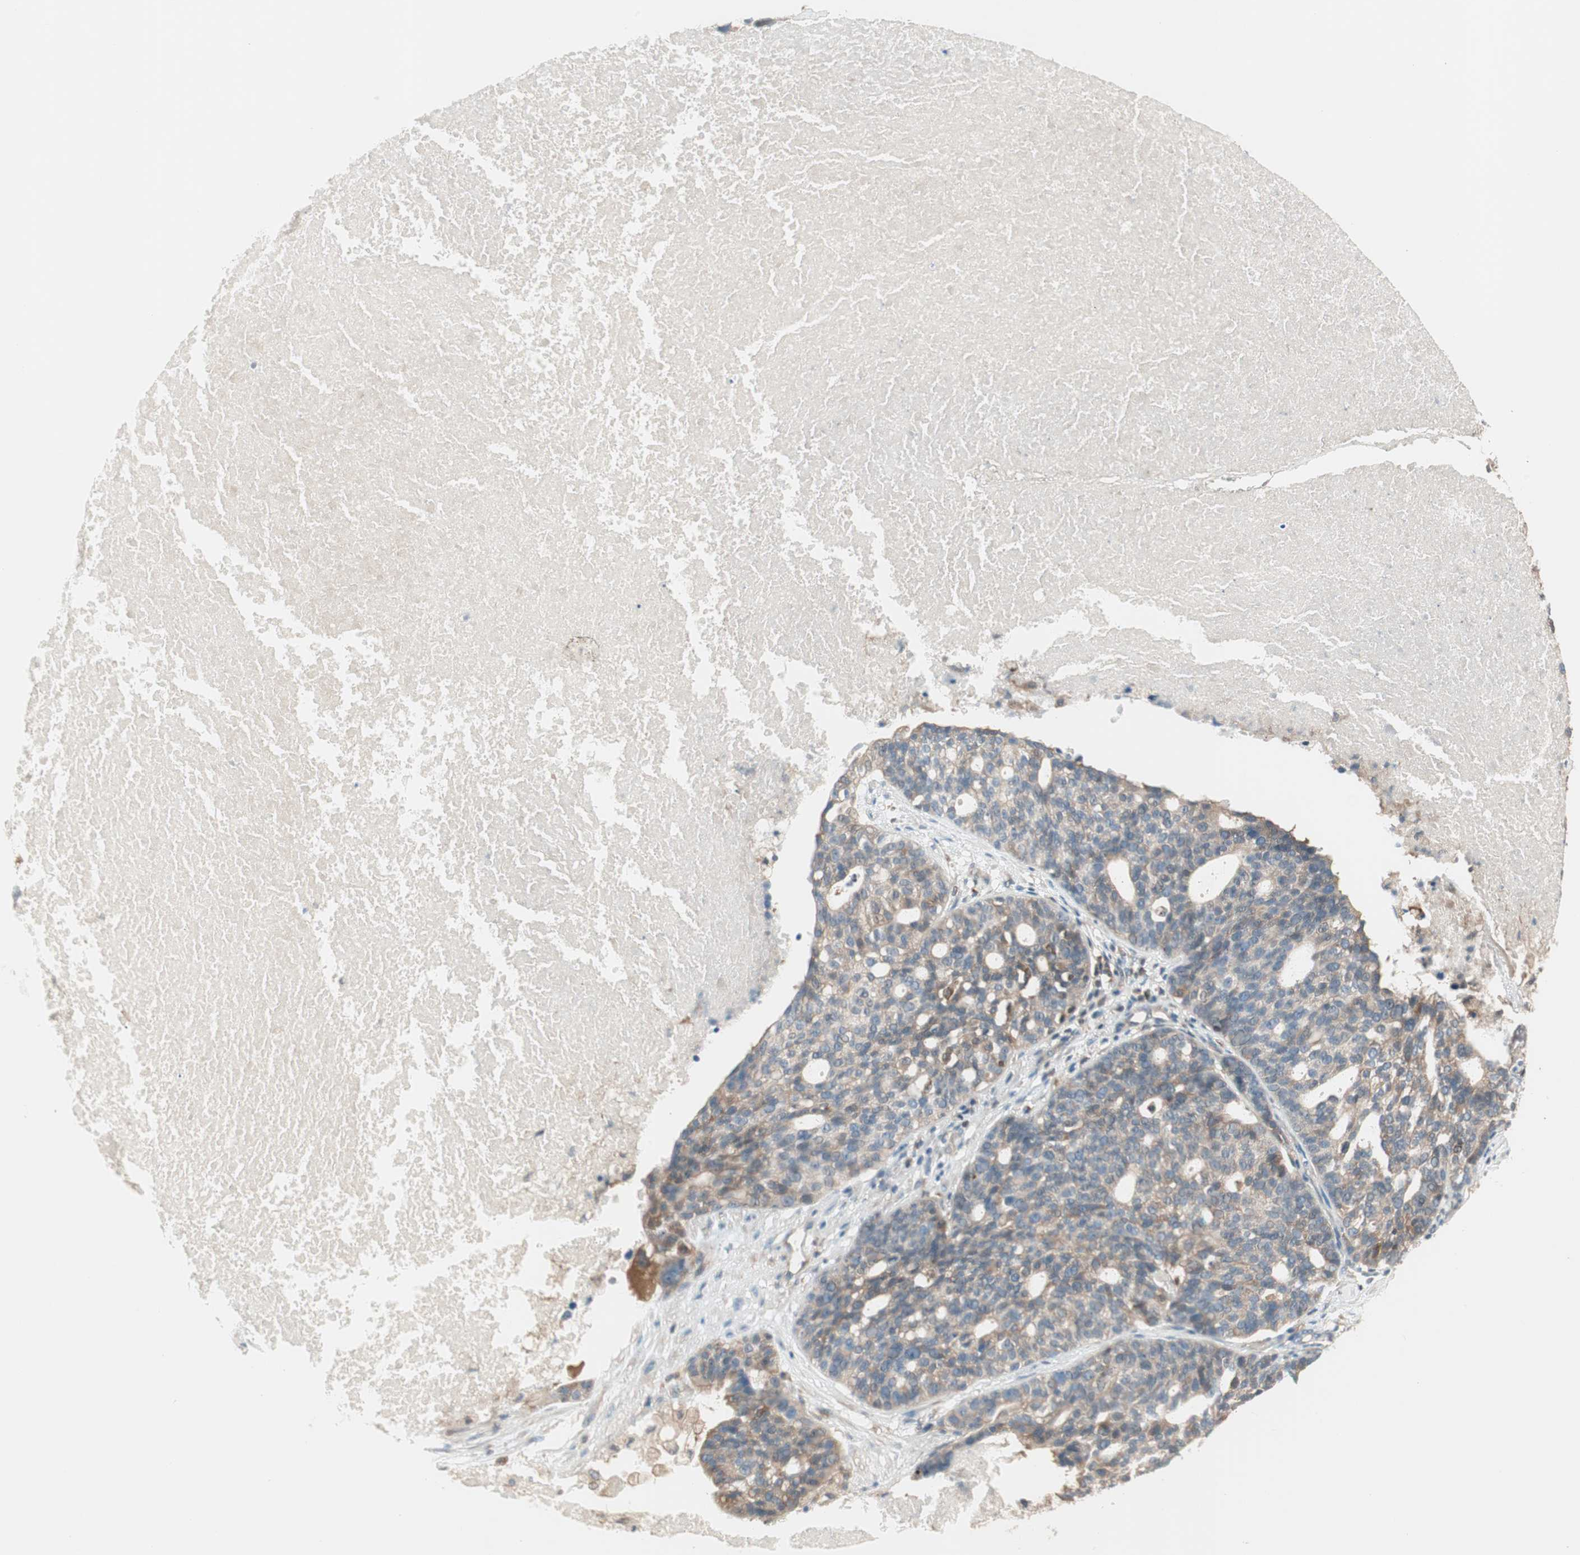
{"staining": {"intensity": "weak", "quantity": "25%-75%", "location": "cytoplasmic/membranous"}, "tissue": "ovarian cancer", "cell_type": "Tumor cells", "image_type": "cancer", "snomed": [{"axis": "morphology", "description": "Cystadenocarcinoma, serous, NOS"}, {"axis": "topography", "description": "Ovary"}], "caption": "A histopathology image of serous cystadenocarcinoma (ovarian) stained for a protein displays weak cytoplasmic/membranous brown staining in tumor cells.", "gene": "GALT", "patient": {"sex": "female", "age": 59}}